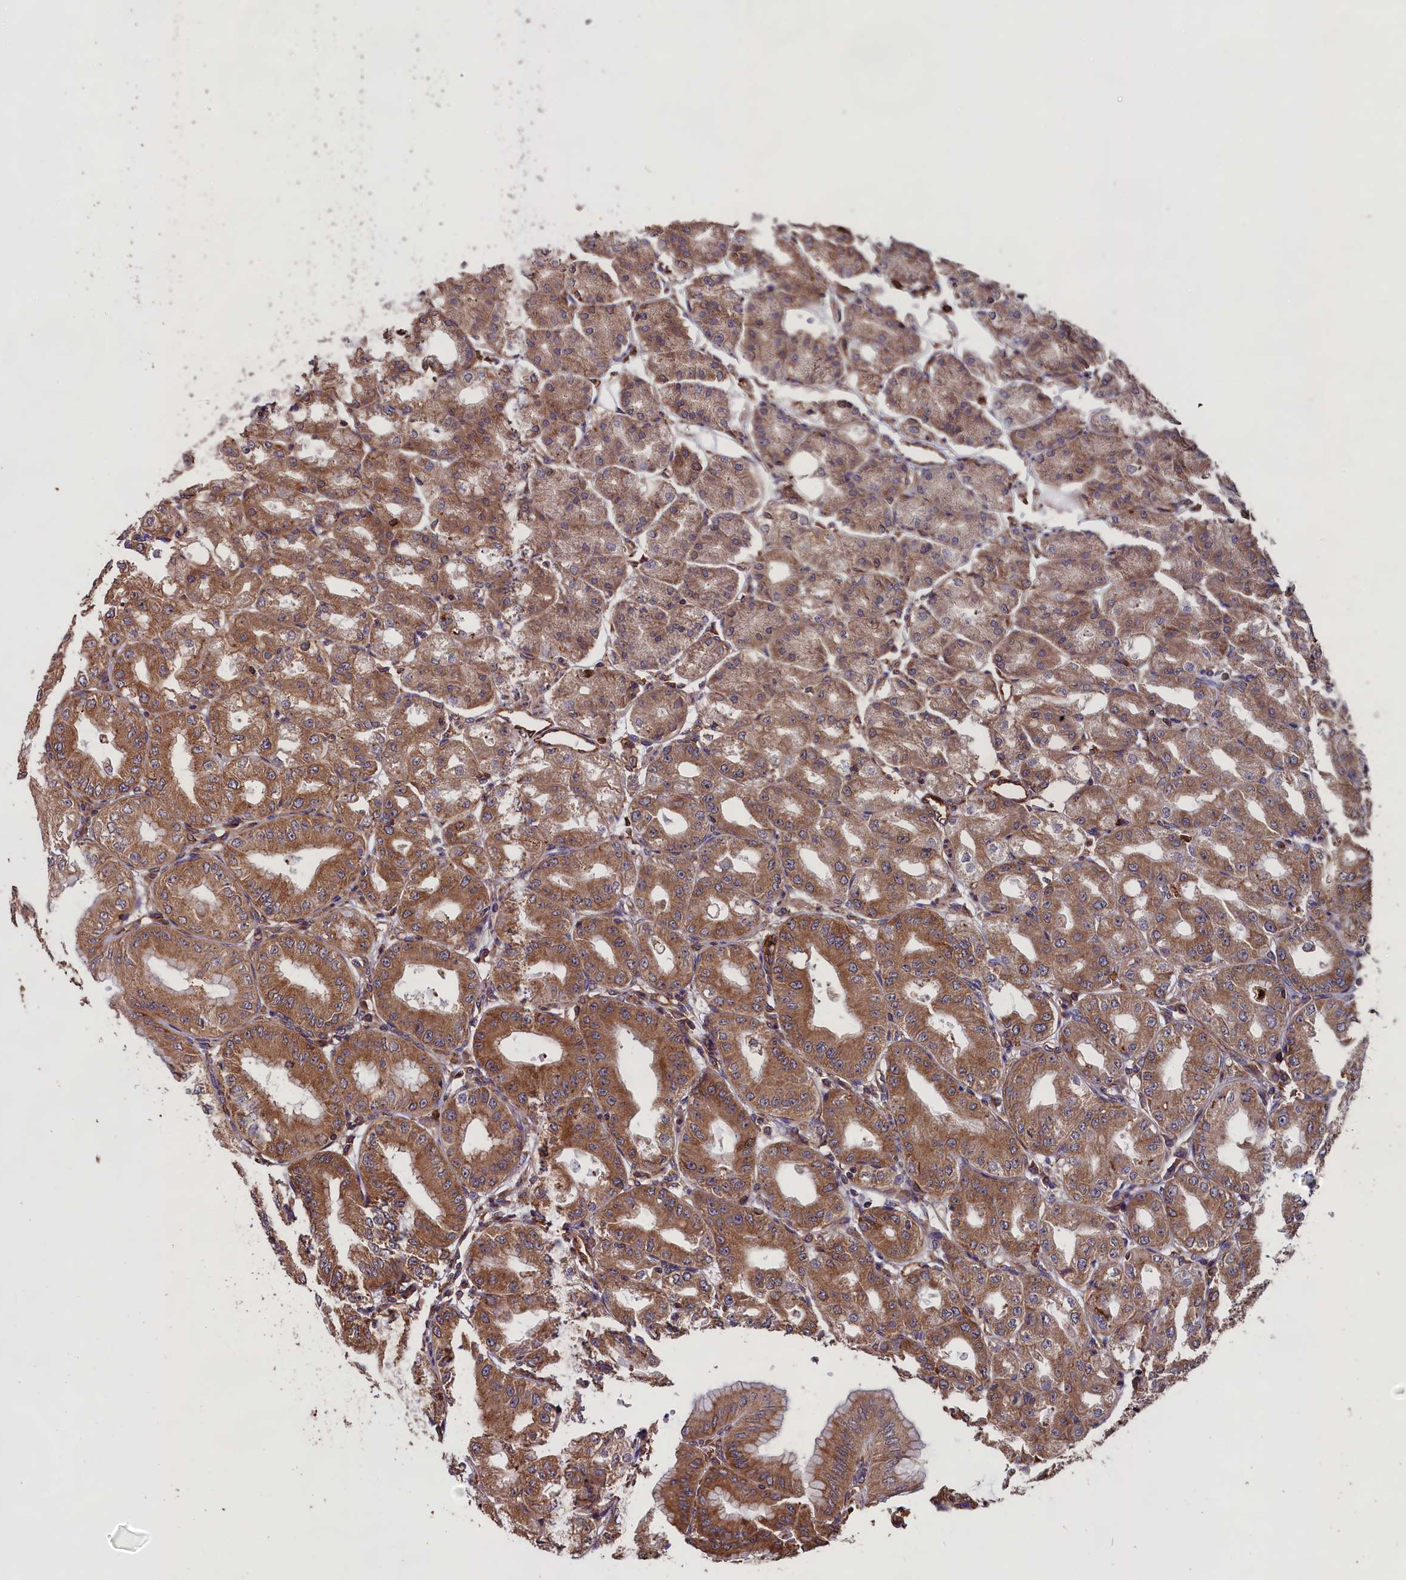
{"staining": {"intensity": "strong", "quantity": ">75%", "location": "cytoplasmic/membranous"}, "tissue": "stomach", "cell_type": "Glandular cells", "image_type": "normal", "snomed": [{"axis": "morphology", "description": "Normal tissue, NOS"}, {"axis": "topography", "description": "Stomach, lower"}], "caption": "Protein expression analysis of benign human stomach reveals strong cytoplasmic/membranous expression in approximately >75% of glandular cells. (IHC, brightfield microscopy, high magnification).", "gene": "CCDC124", "patient": {"sex": "male", "age": 71}}